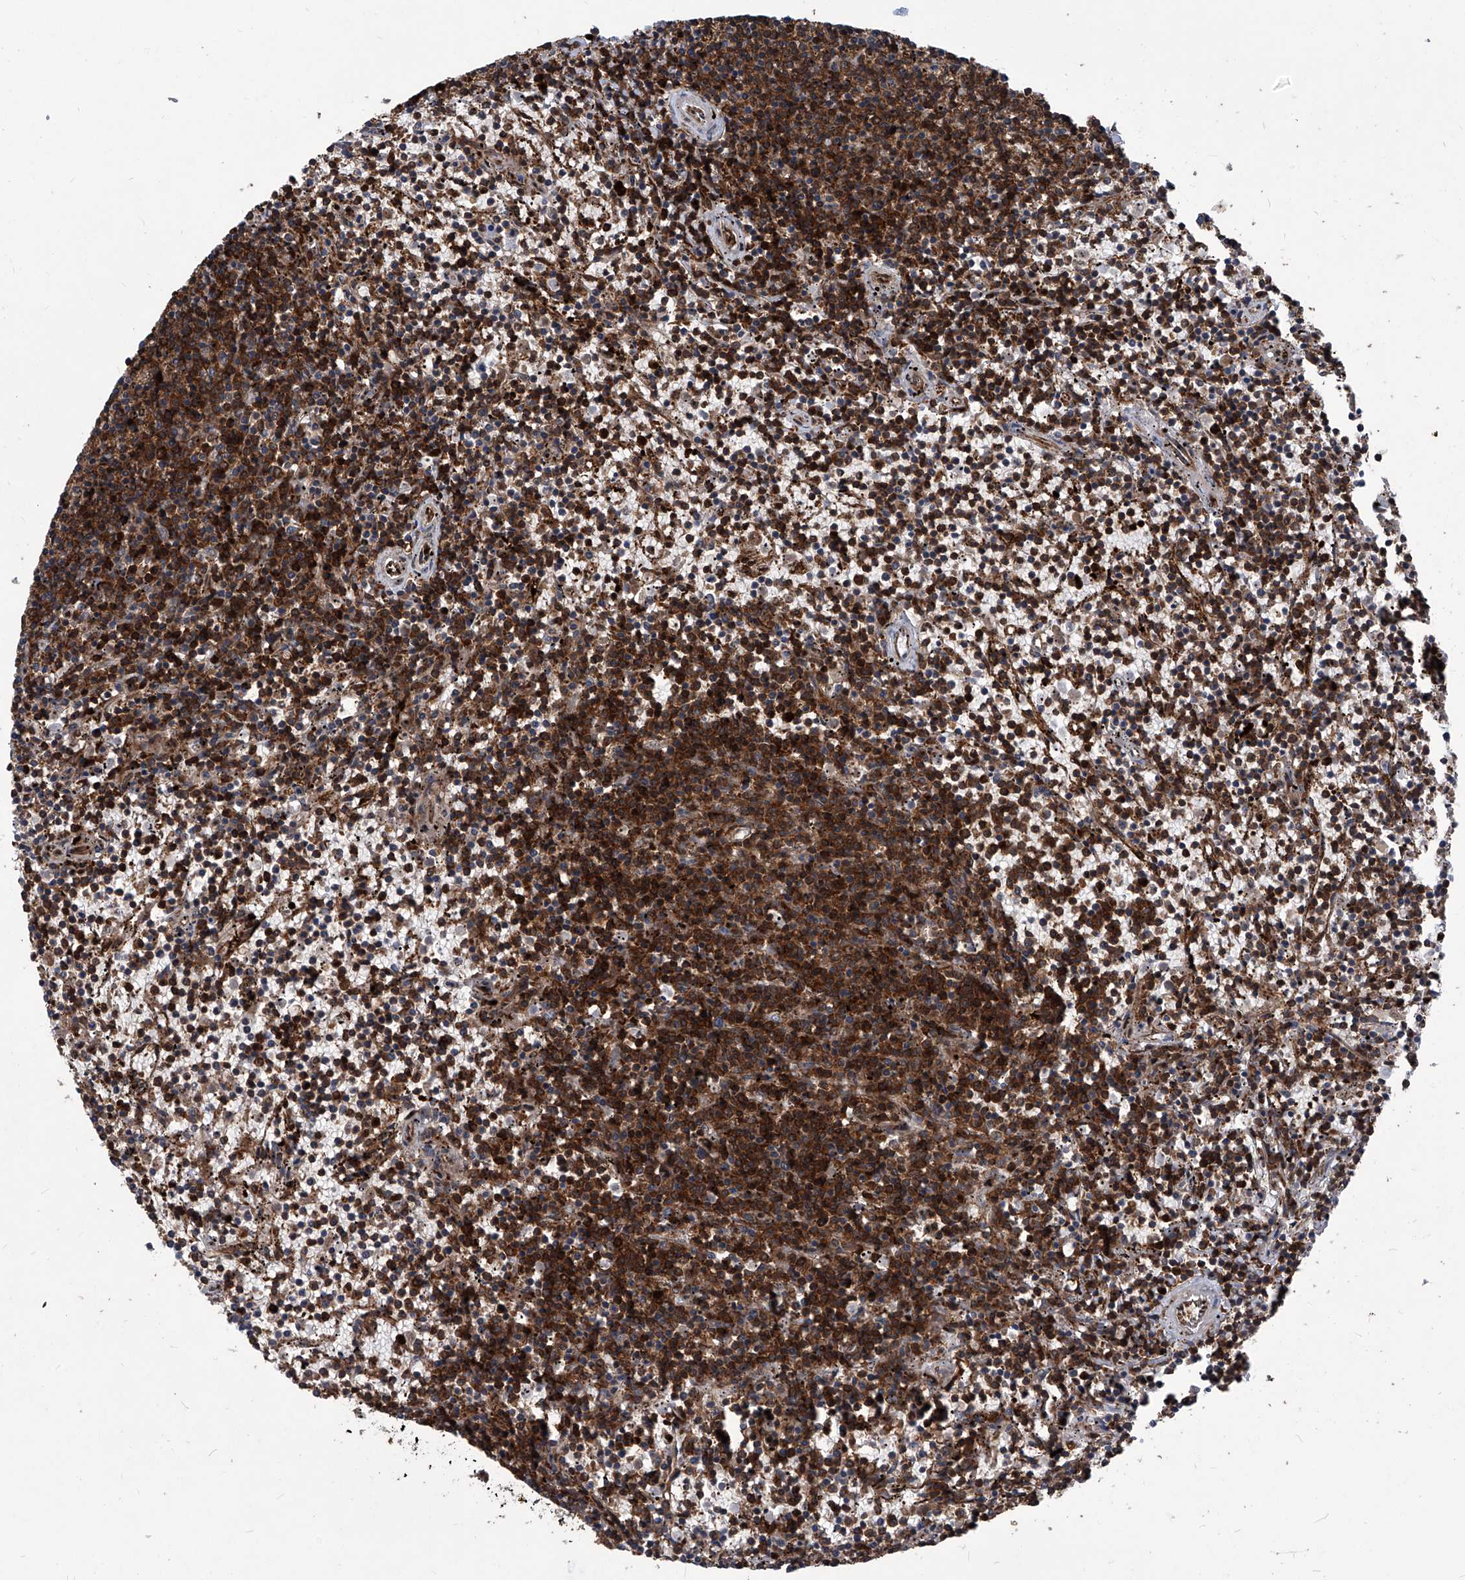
{"staining": {"intensity": "strong", "quantity": ">75%", "location": "cytoplasmic/membranous,nuclear"}, "tissue": "lymphoma", "cell_type": "Tumor cells", "image_type": "cancer", "snomed": [{"axis": "morphology", "description": "Malignant lymphoma, non-Hodgkin's type, Low grade"}, {"axis": "topography", "description": "Spleen"}], "caption": "Protein analysis of low-grade malignant lymphoma, non-Hodgkin's type tissue exhibits strong cytoplasmic/membranous and nuclear staining in about >75% of tumor cells. The protein of interest is shown in brown color, while the nuclei are stained blue.", "gene": "PSMB1", "patient": {"sex": "female", "age": 50}}